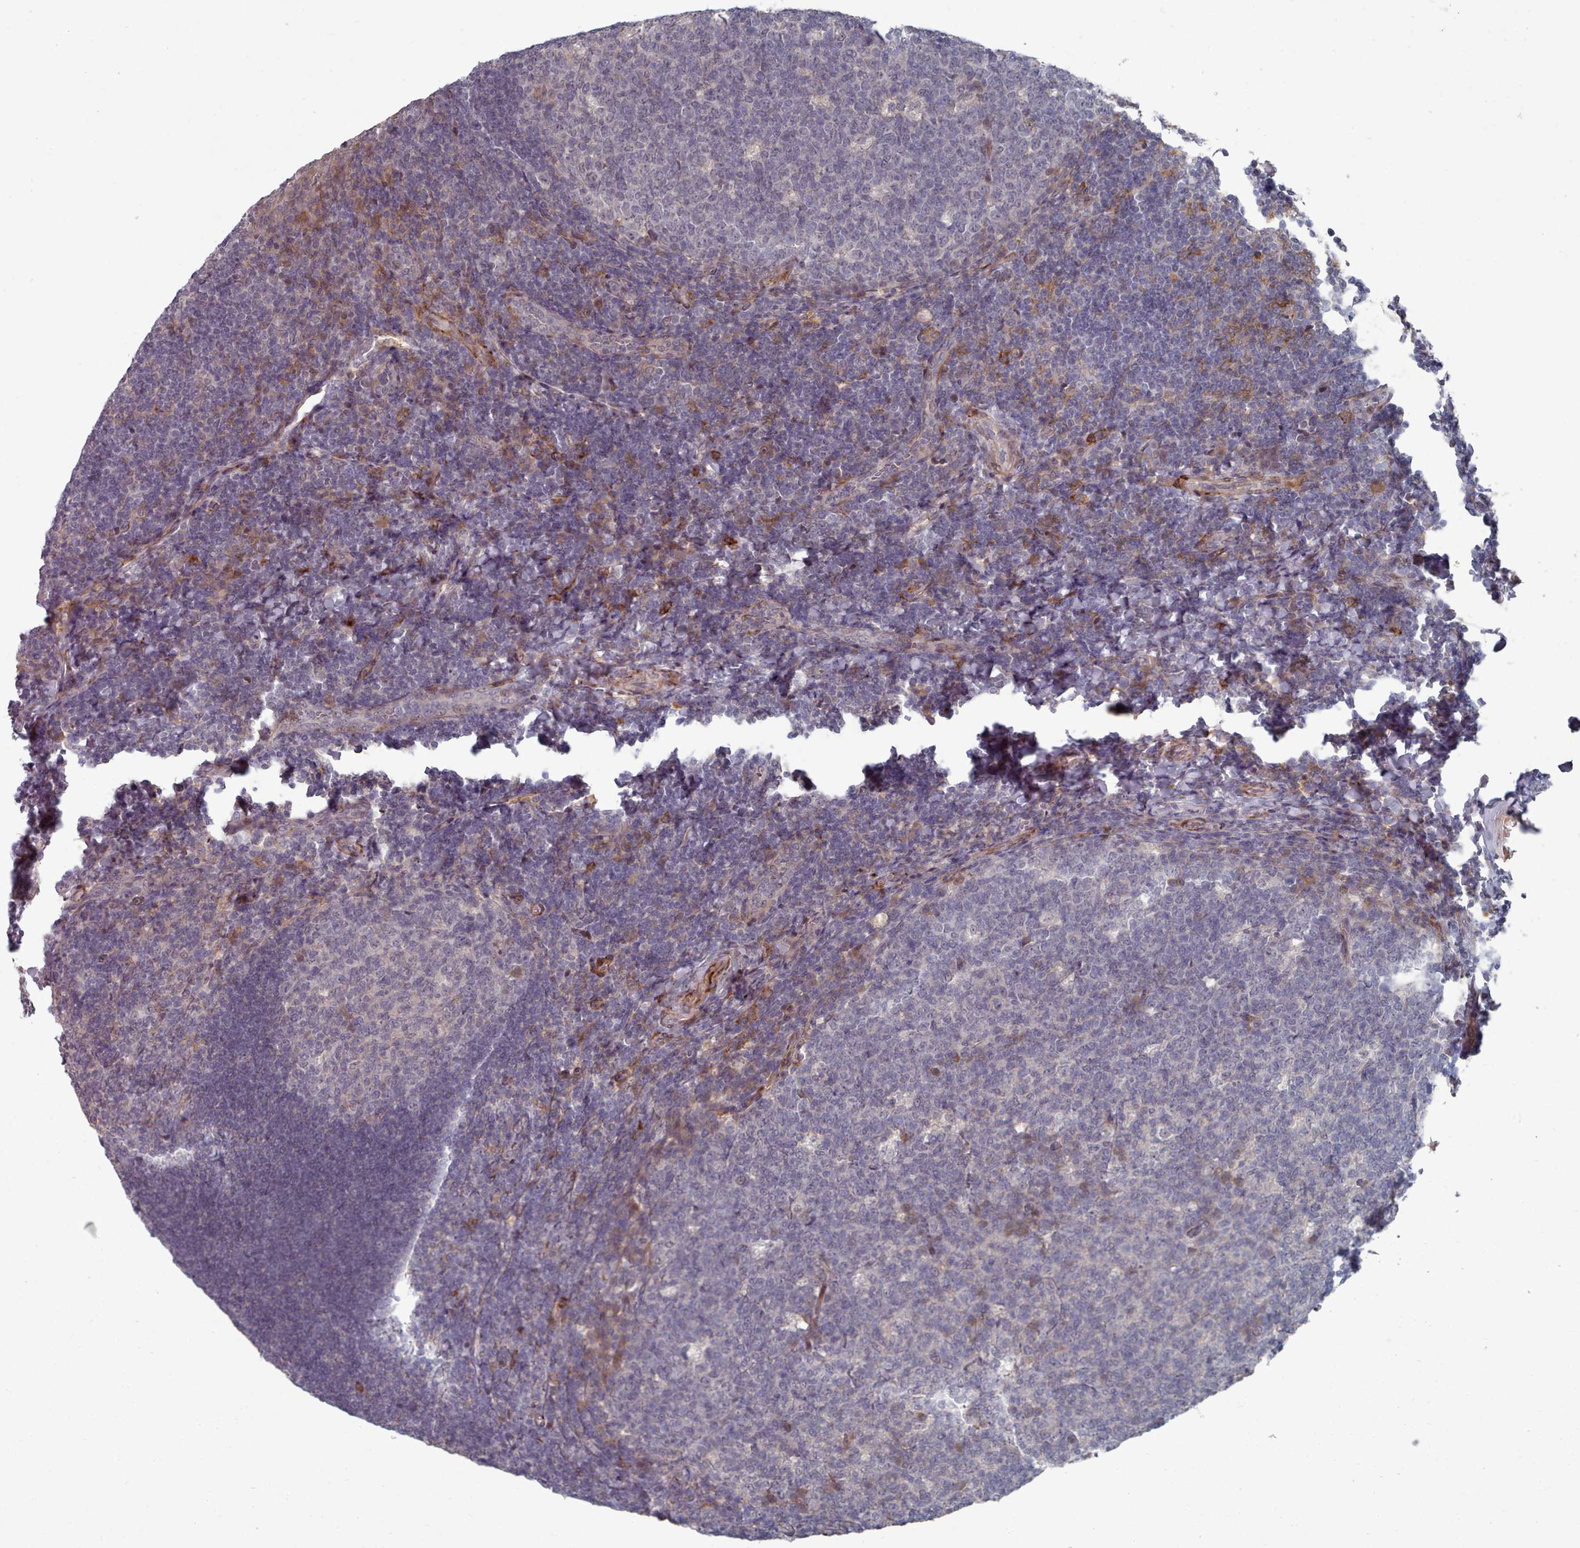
{"staining": {"intensity": "weak", "quantity": "<25%", "location": "cytoplasmic/membranous"}, "tissue": "tonsil", "cell_type": "Germinal center cells", "image_type": "normal", "snomed": [{"axis": "morphology", "description": "Normal tissue, NOS"}, {"axis": "topography", "description": "Tonsil"}], "caption": "Immunohistochemical staining of benign tonsil reveals no significant expression in germinal center cells.", "gene": "COL8A2", "patient": {"sex": "male", "age": 17}}